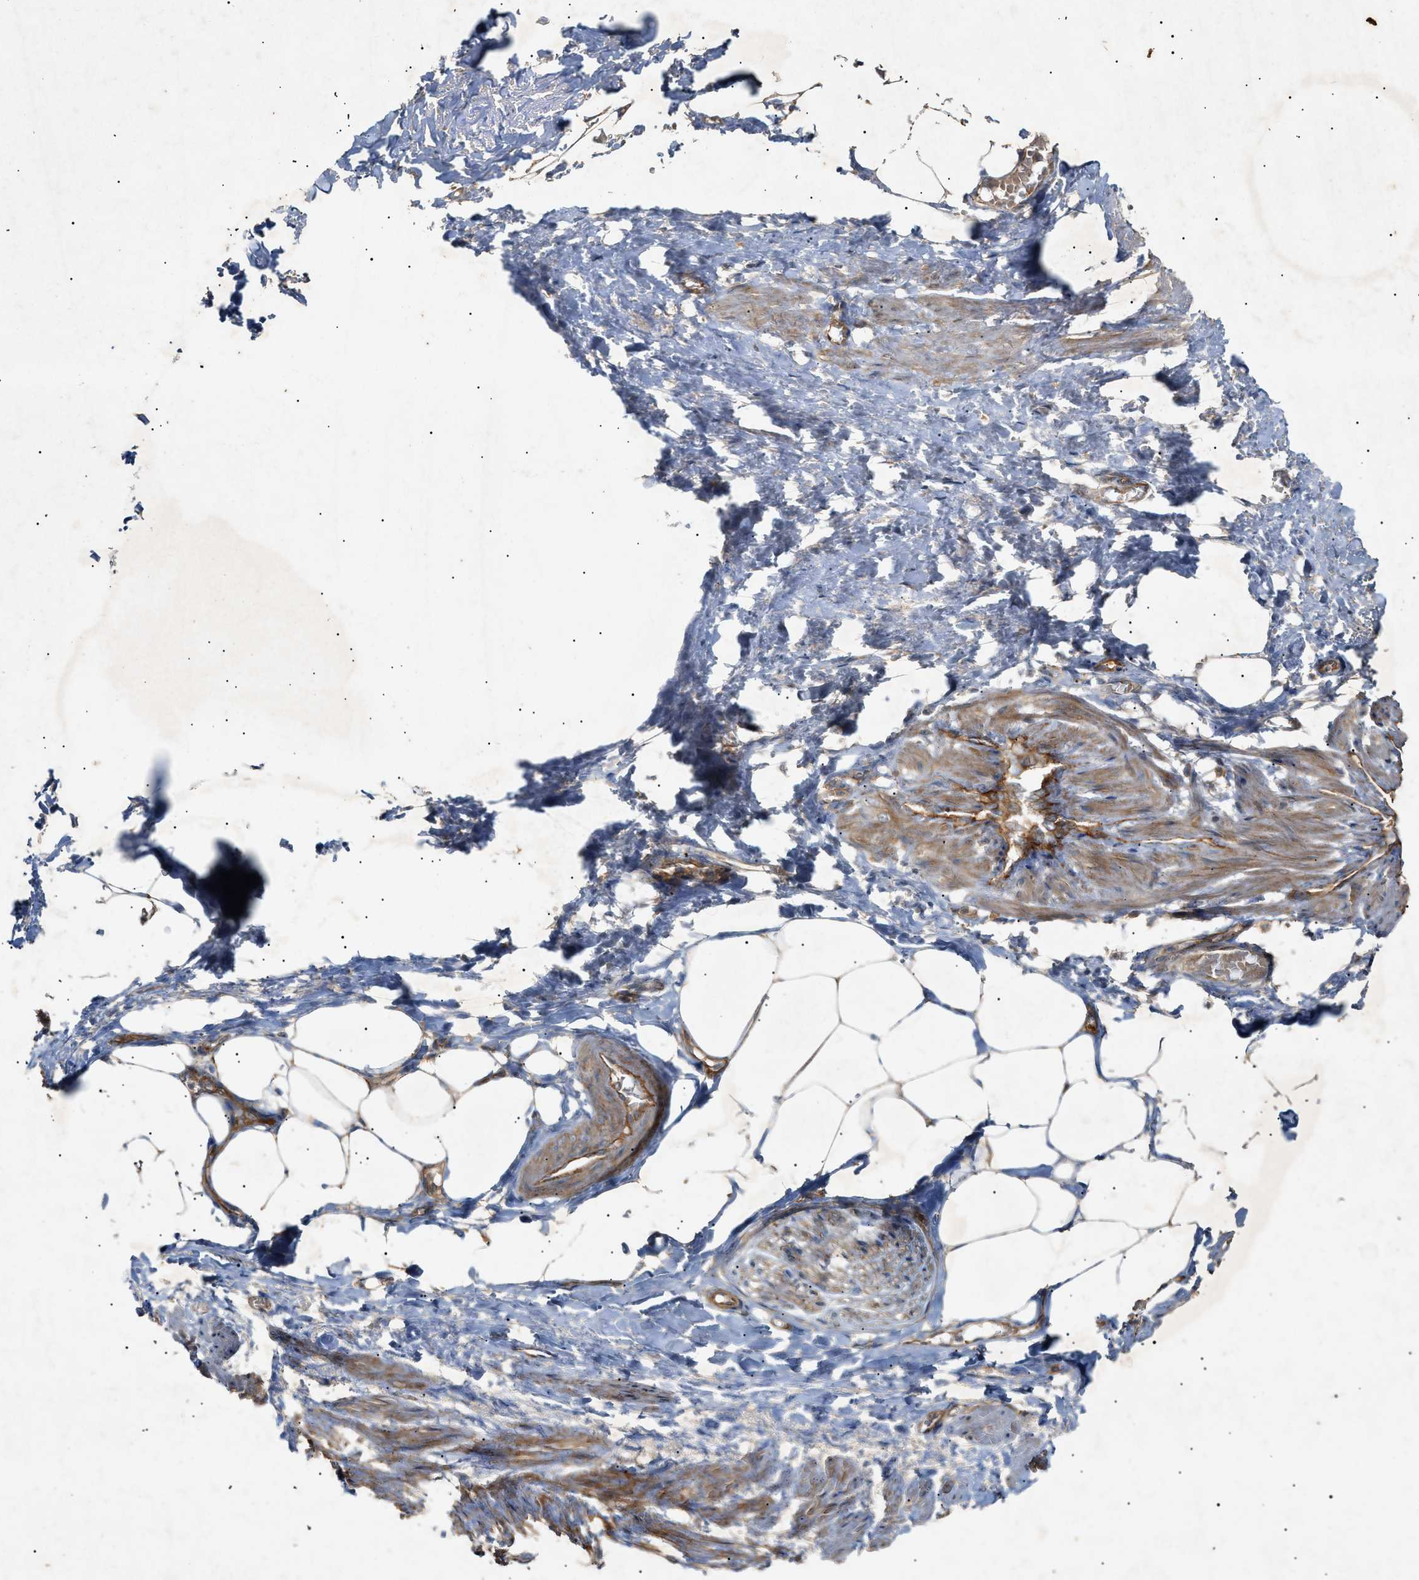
{"staining": {"intensity": "strong", "quantity": ">75%", "location": "cytoplasmic/membranous"}, "tissue": "adipose tissue", "cell_type": "Adipocytes", "image_type": "normal", "snomed": [{"axis": "morphology", "description": "Normal tissue, NOS"}, {"axis": "topography", "description": "Soft tissue"}, {"axis": "topography", "description": "Vascular tissue"}], "caption": "Protein expression analysis of normal adipose tissue shows strong cytoplasmic/membranous expression in approximately >75% of adipocytes. (IHC, brightfield microscopy, high magnification).", "gene": "MTCH1", "patient": {"sex": "female", "age": 35}}